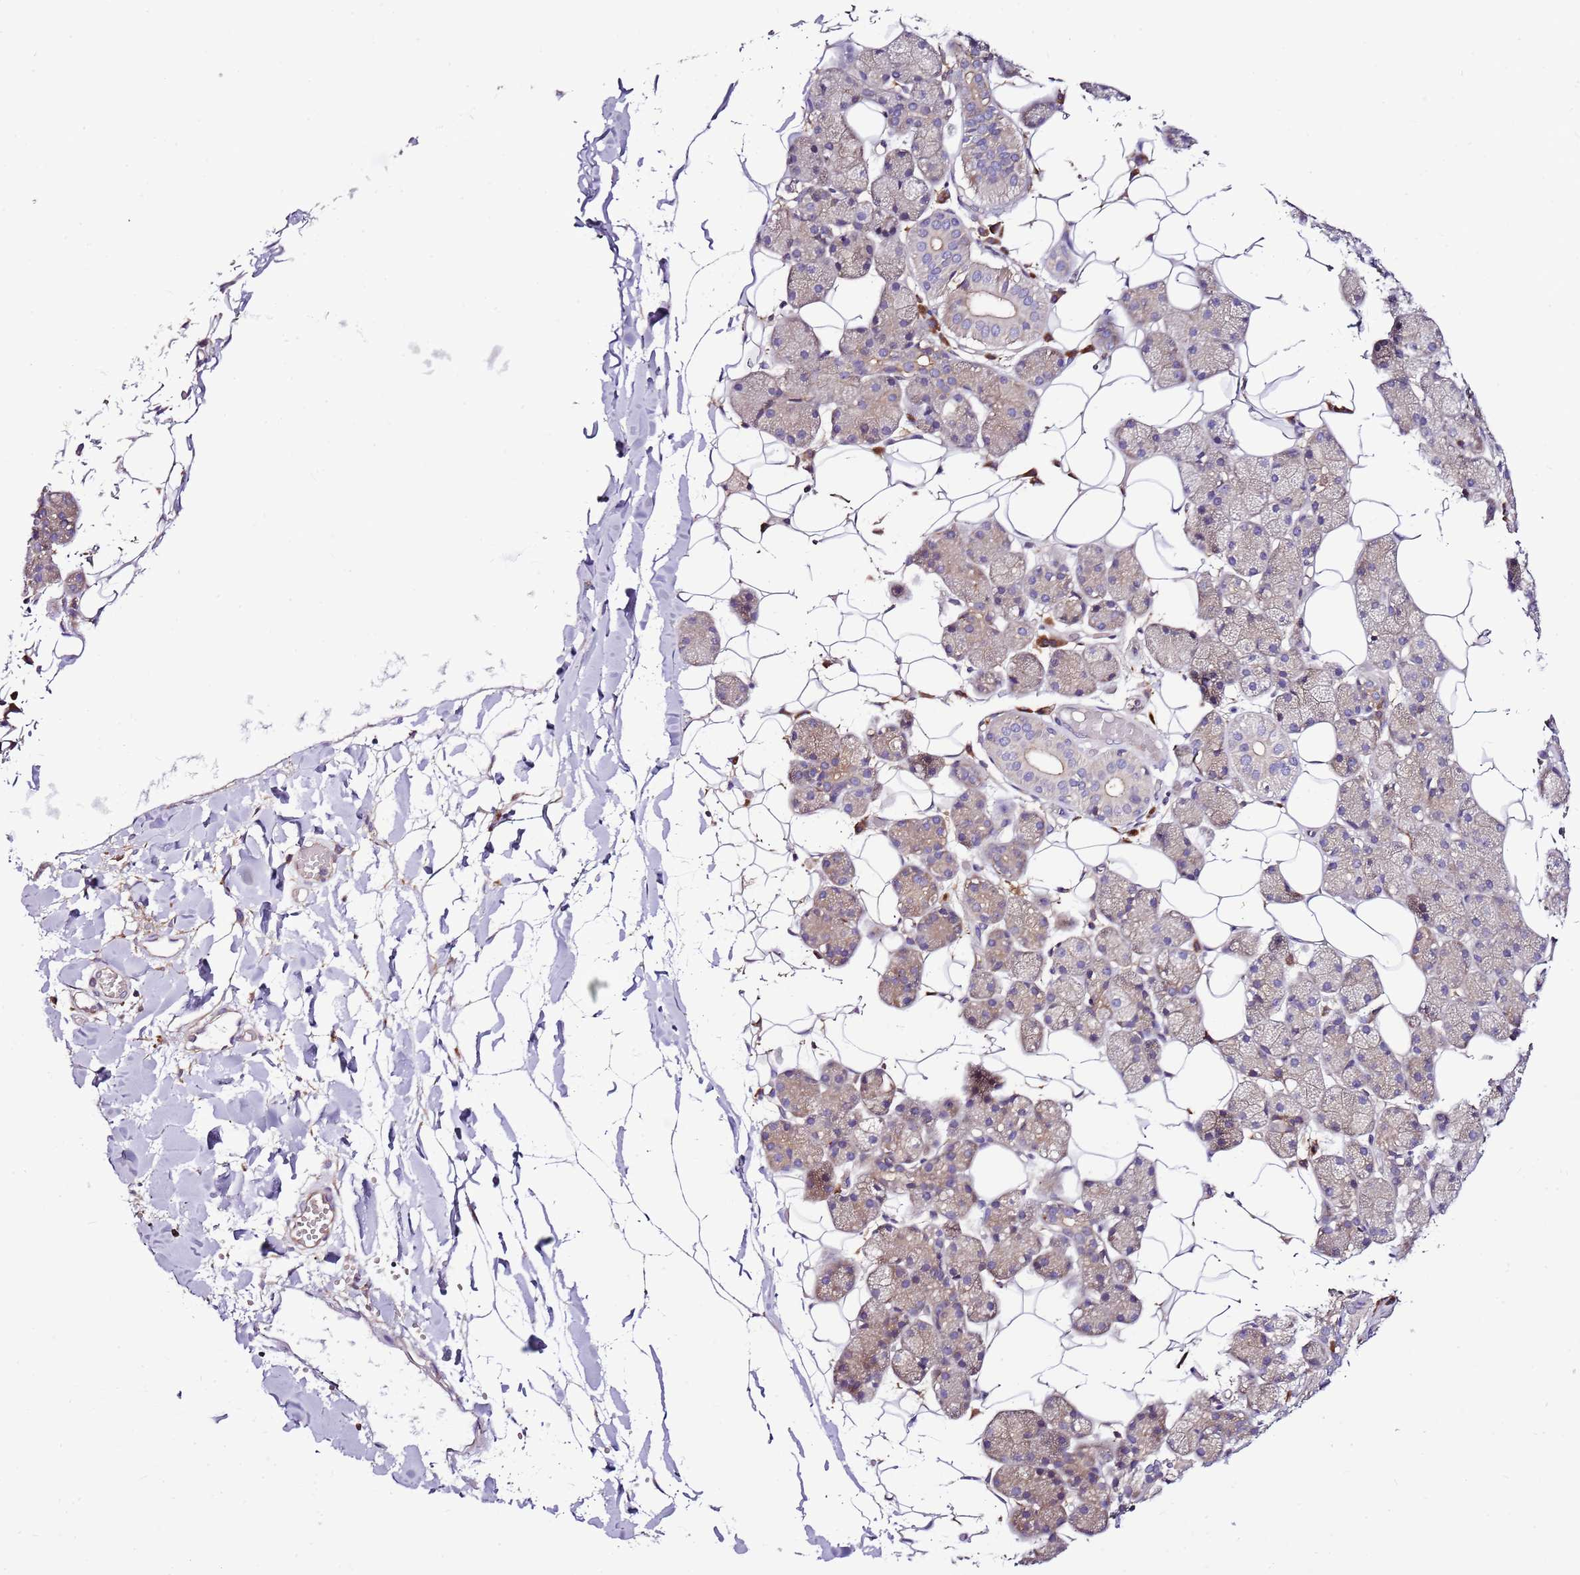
{"staining": {"intensity": "moderate", "quantity": "25%-75%", "location": "cytoplasmic/membranous"}, "tissue": "salivary gland", "cell_type": "Glandular cells", "image_type": "normal", "snomed": [{"axis": "morphology", "description": "Normal tissue, NOS"}, {"axis": "topography", "description": "Salivary gland"}], "caption": "Moderate cytoplasmic/membranous protein positivity is seen in about 25%-75% of glandular cells in salivary gland. (DAB (3,3'-diaminobenzidine) IHC with brightfield microscopy, high magnification).", "gene": "ATXN2L", "patient": {"sex": "female", "age": 33}}